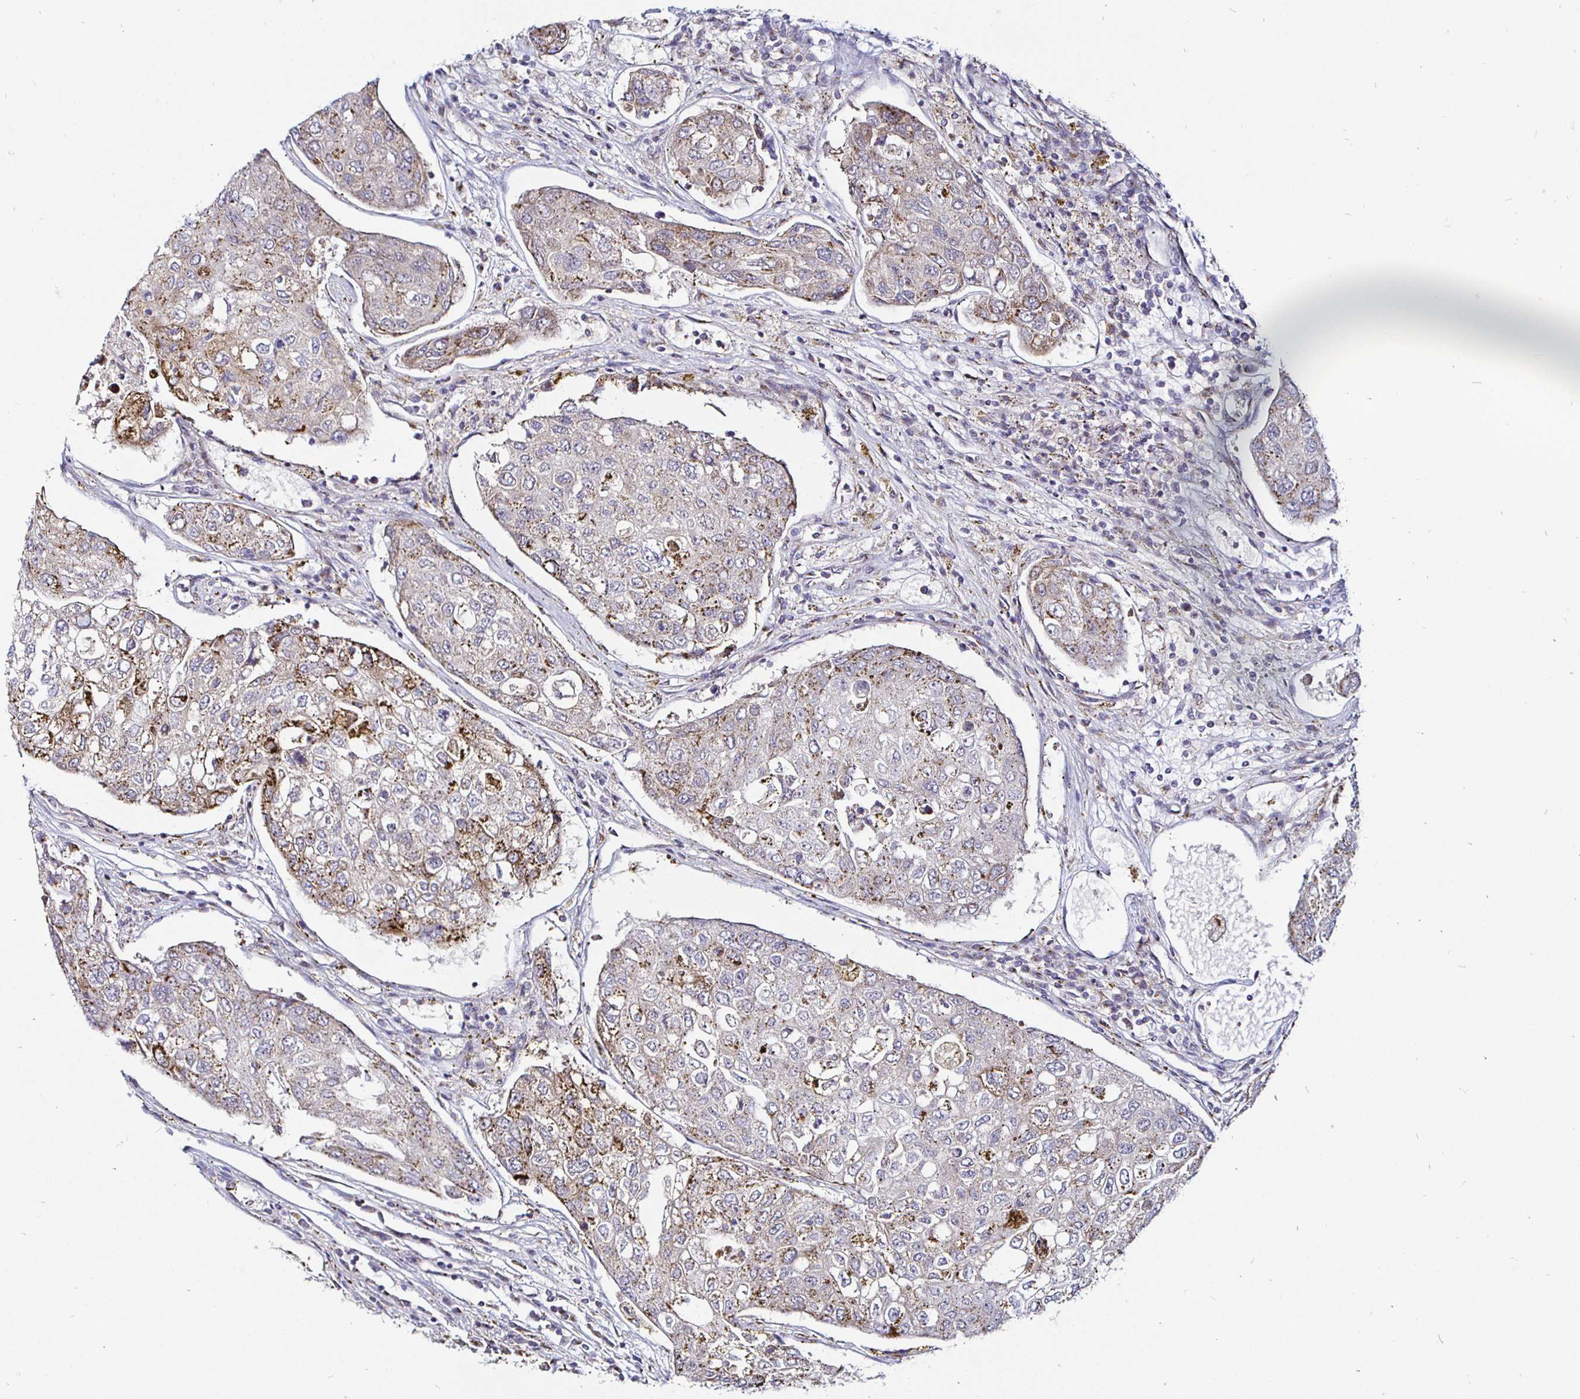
{"staining": {"intensity": "moderate", "quantity": "25%-75%", "location": "cytoplasmic/membranous"}, "tissue": "urothelial cancer", "cell_type": "Tumor cells", "image_type": "cancer", "snomed": [{"axis": "morphology", "description": "Urothelial carcinoma, High grade"}, {"axis": "topography", "description": "Lymph node"}, {"axis": "topography", "description": "Urinary bladder"}], "caption": "Urothelial cancer was stained to show a protein in brown. There is medium levels of moderate cytoplasmic/membranous staining in approximately 25%-75% of tumor cells. Using DAB (brown) and hematoxylin (blue) stains, captured at high magnification using brightfield microscopy.", "gene": "ATG3", "patient": {"sex": "male", "age": 51}}